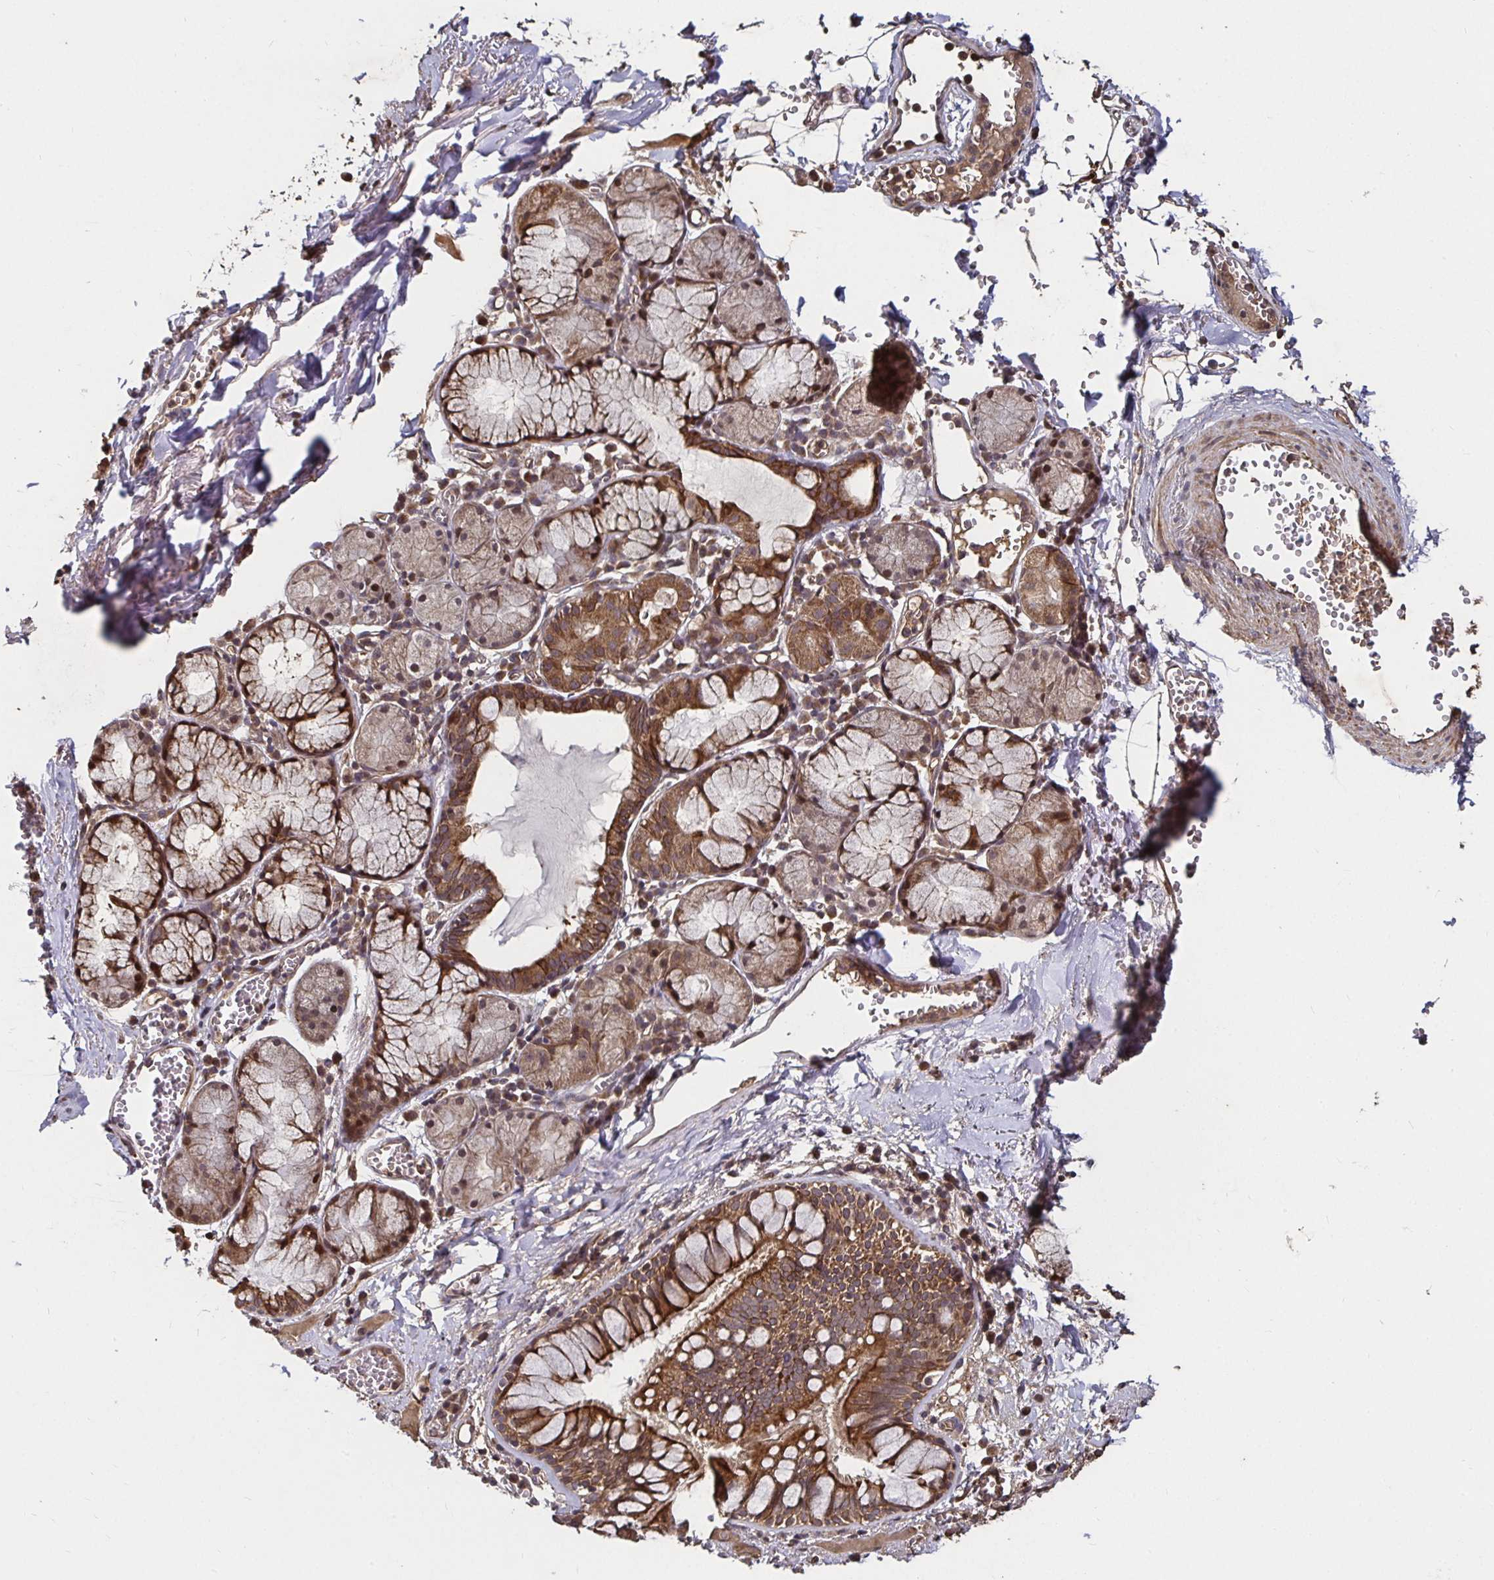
{"staining": {"intensity": "strong", "quantity": ">75%", "location": "cytoplasmic/membranous"}, "tissue": "bronchus", "cell_type": "Respiratory epithelial cells", "image_type": "normal", "snomed": [{"axis": "morphology", "description": "Normal tissue, NOS"}, {"axis": "topography", "description": "Cartilage tissue"}, {"axis": "topography", "description": "Bronchus"}], "caption": "Brown immunohistochemical staining in unremarkable human bronchus shows strong cytoplasmic/membranous staining in approximately >75% of respiratory epithelial cells.", "gene": "SMYD3", "patient": {"sex": "male", "age": 78}}